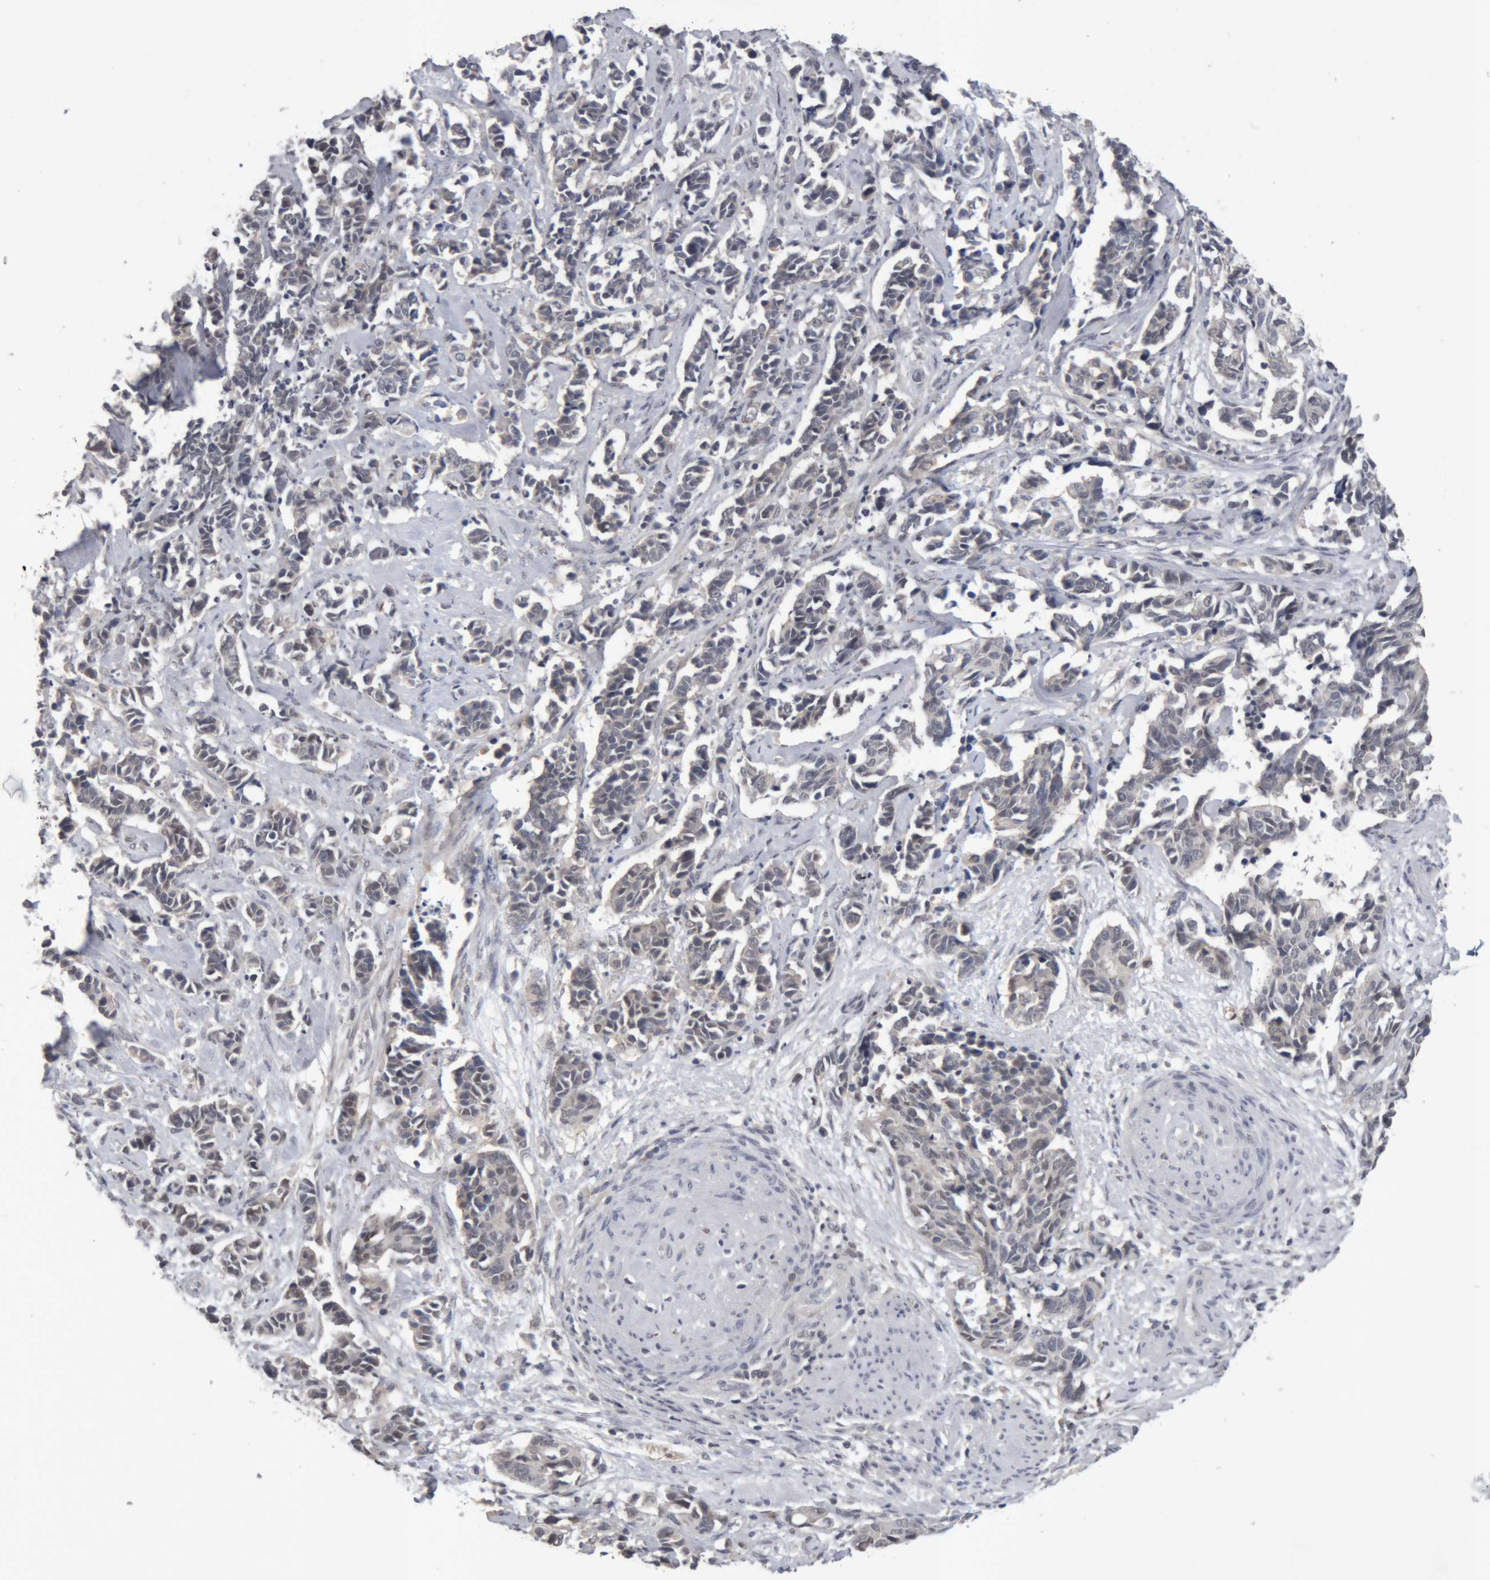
{"staining": {"intensity": "negative", "quantity": "none", "location": "none"}, "tissue": "cervical cancer", "cell_type": "Tumor cells", "image_type": "cancer", "snomed": [{"axis": "morphology", "description": "Normal tissue, NOS"}, {"axis": "morphology", "description": "Squamous cell carcinoma, NOS"}, {"axis": "topography", "description": "Cervix"}], "caption": "IHC photomicrograph of neoplastic tissue: human squamous cell carcinoma (cervical) stained with DAB displays no significant protein expression in tumor cells.", "gene": "NFATC2", "patient": {"sex": "female", "age": 35}}